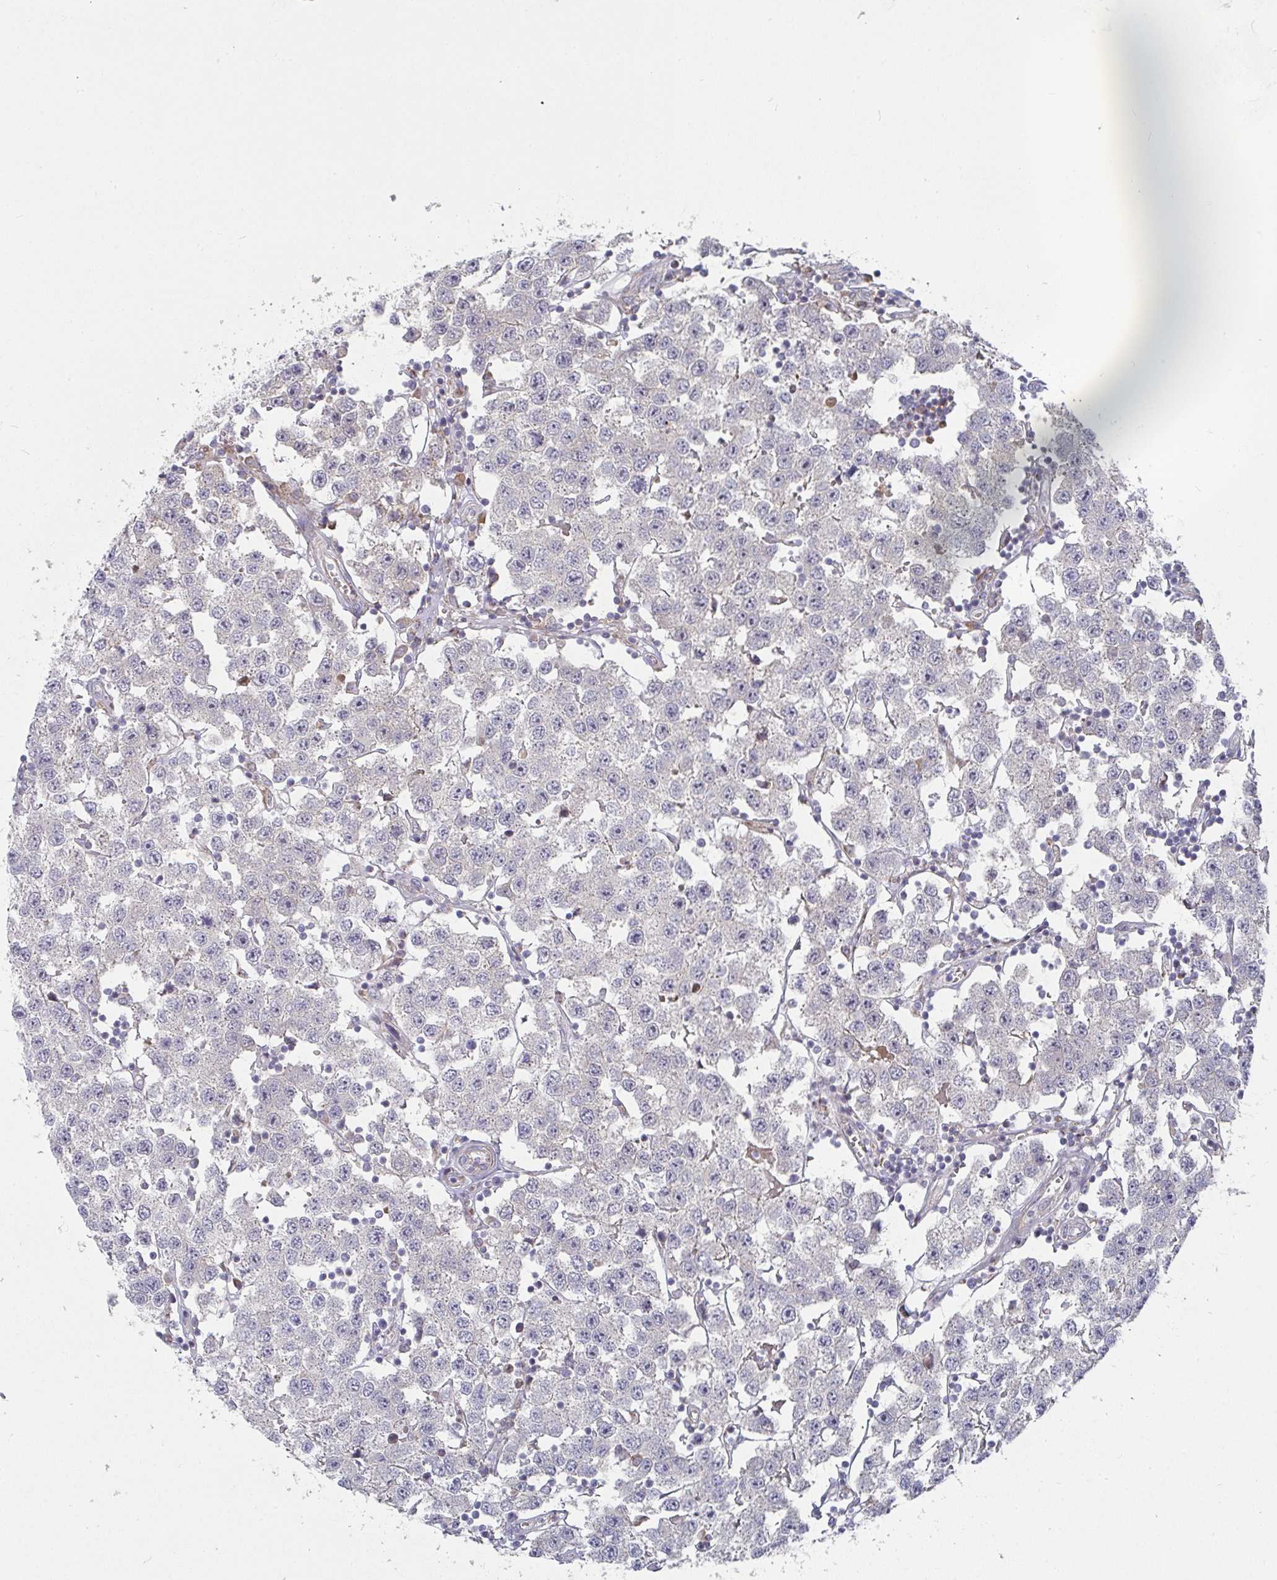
{"staining": {"intensity": "negative", "quantity": "none", "location": "none"}, "tissue": "testis cancer", "cell_type": "Tumor cells", "image_type": "cancer", "snomed": [{"axis": "morphology", "description": "Seminoma, NOS"}, {"axis": "topography", "description": "Testis"}], "caption": "There is no significant positivity in tumor cells of testis seminoma. (Immunohistochemistry, brightfield microscopy, high magnification).", "gene": "RHEBL1", "patient": {"sex": "male", "age": 34}}